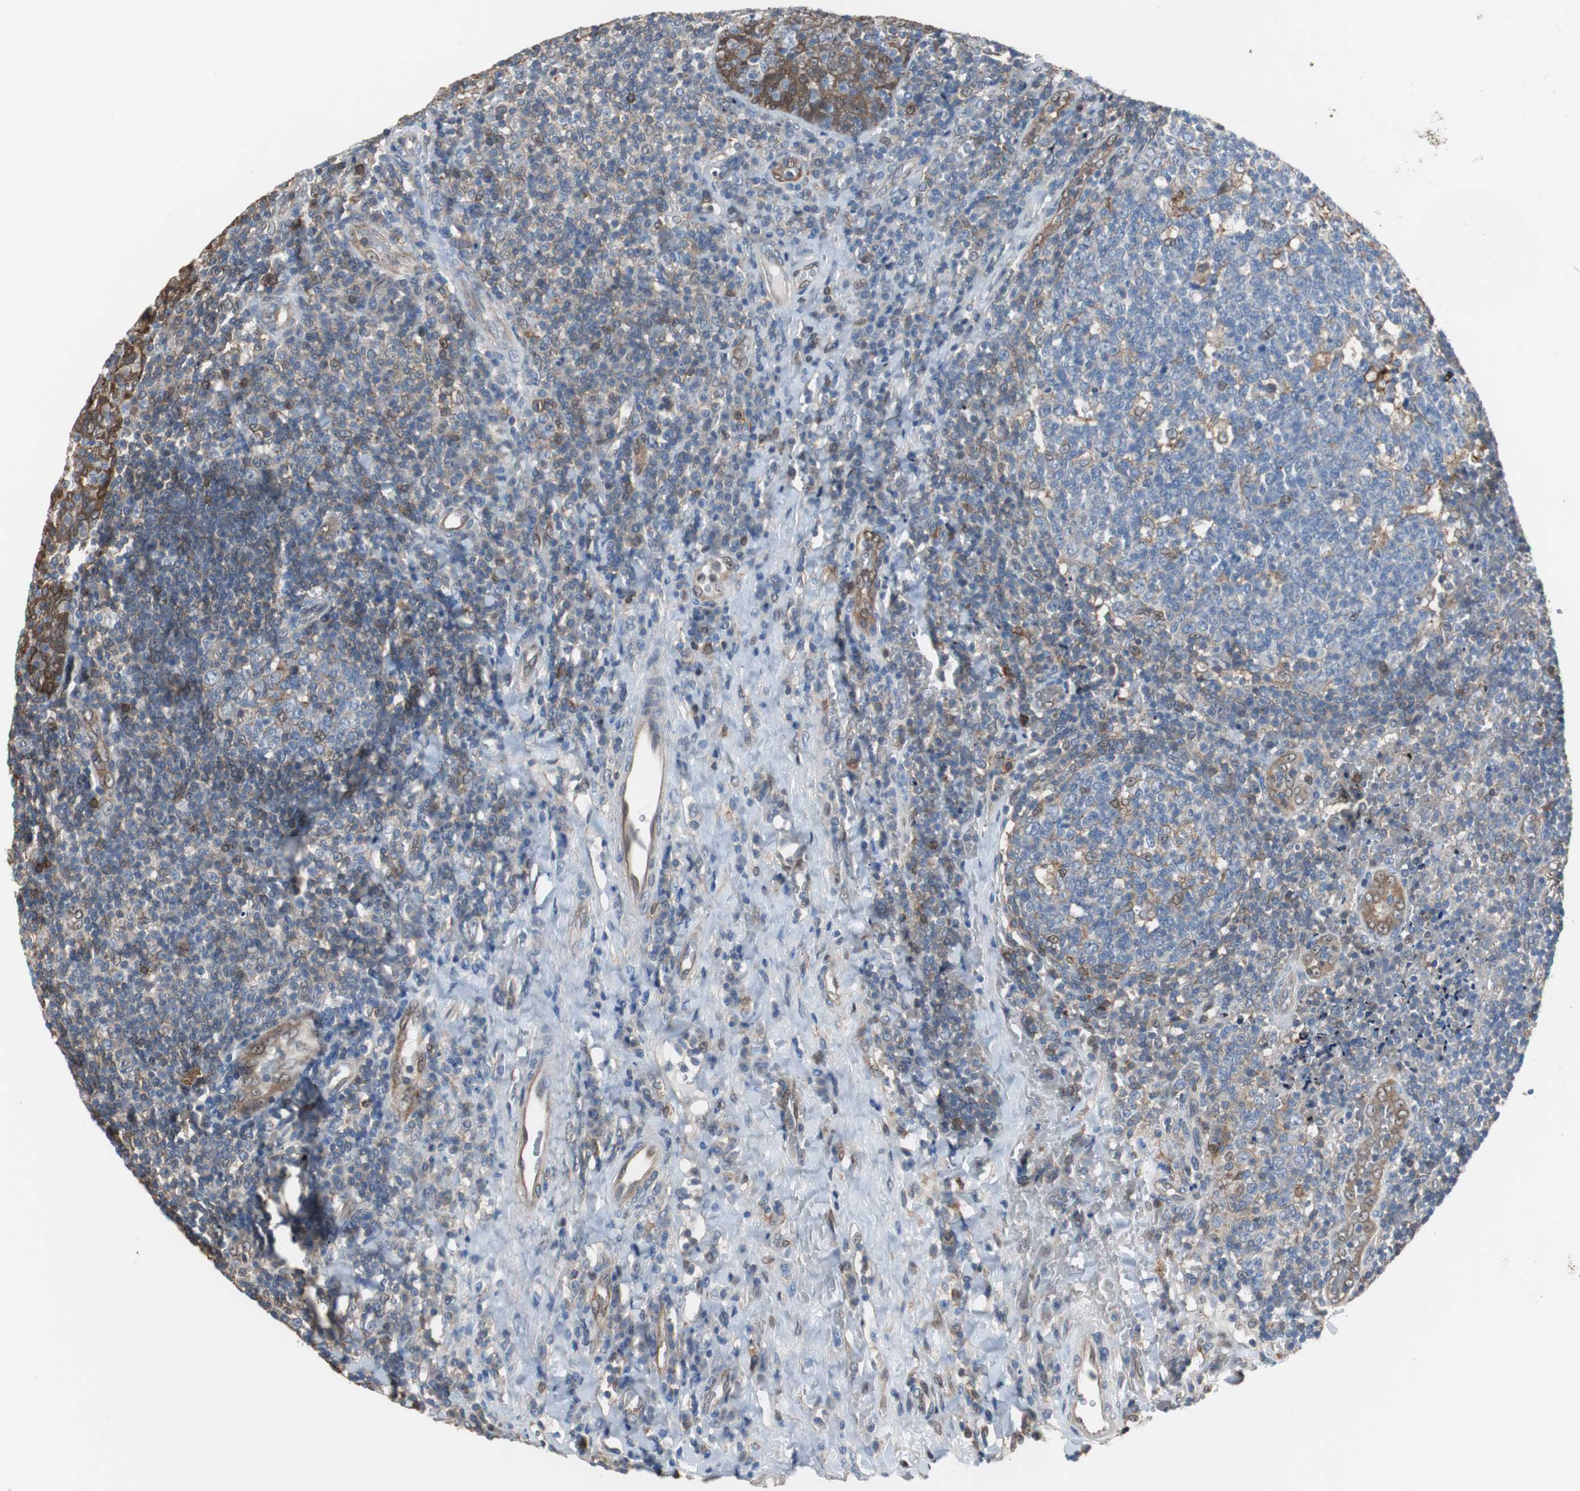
{"staining": {"intensity": "moderate", "quantity": "<25%", "location": "cytoplasmic/membranous"}, "tissue": "tonsil", "cell_type": "Germinal center cells", "image_type": "normal", "snomed": [{"axis": "morphology", "description": "Normal tissue, NOS"}, {"axis": "topography", "description": "Tonsil"}], "caption": "Protein analysis of unremarkable tonsil exhibits moderate cytoplasmic/membranous expression in approximately <25% of germinal center cells. Immunohistochemistry (ihc) stains the protein in brown and the nuclei are stained blue.", "gene": "ANXA4", "patient": {"sex": "male", "age": 17}}